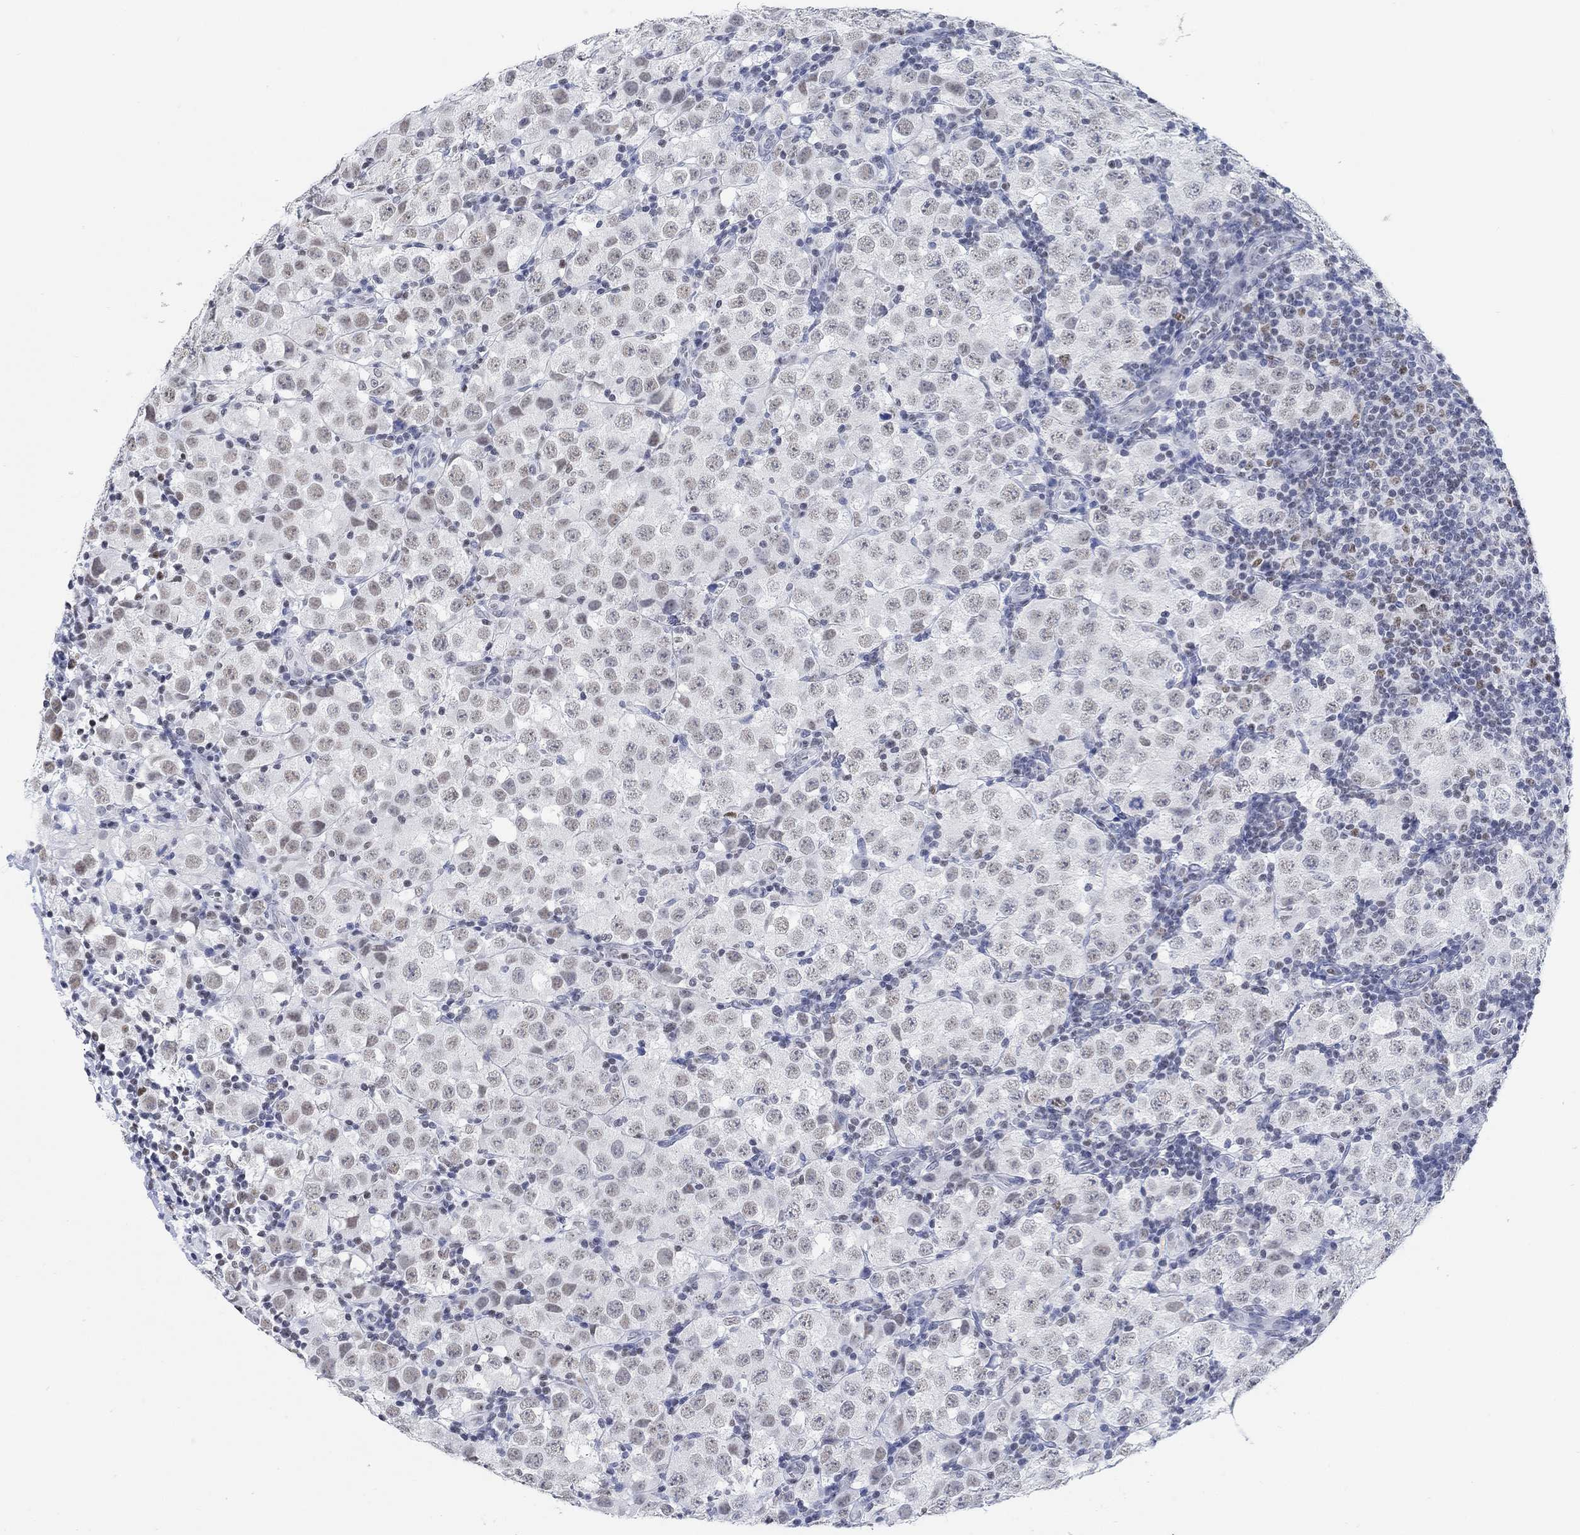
{"staining": {"intensity": "moderate", "quantity": "<25%", "location": "nuclear"}, "tissue": "testis cancer", "cell_type": "Tumor cells", "image_type": "cancer", "snomed": [{"axis": "morphology", "description": "Seminoma, NOS"}, {"axis": "topography", "description": "Testis"}], "caption": "IHC staining of seminoma (testis), which demonstrates low levels of moderate nuclear staining in about <25% of tumor cells indicating moderate nuclear protein staining. The staining was performed using DAB (3,3'-diaminobenzidine) (brown) for protein detection and nuclei were counterstained in hematoxylin (blue).", "gene": "PPP1R17", "patient": {"sex": "male", "age": 34}}